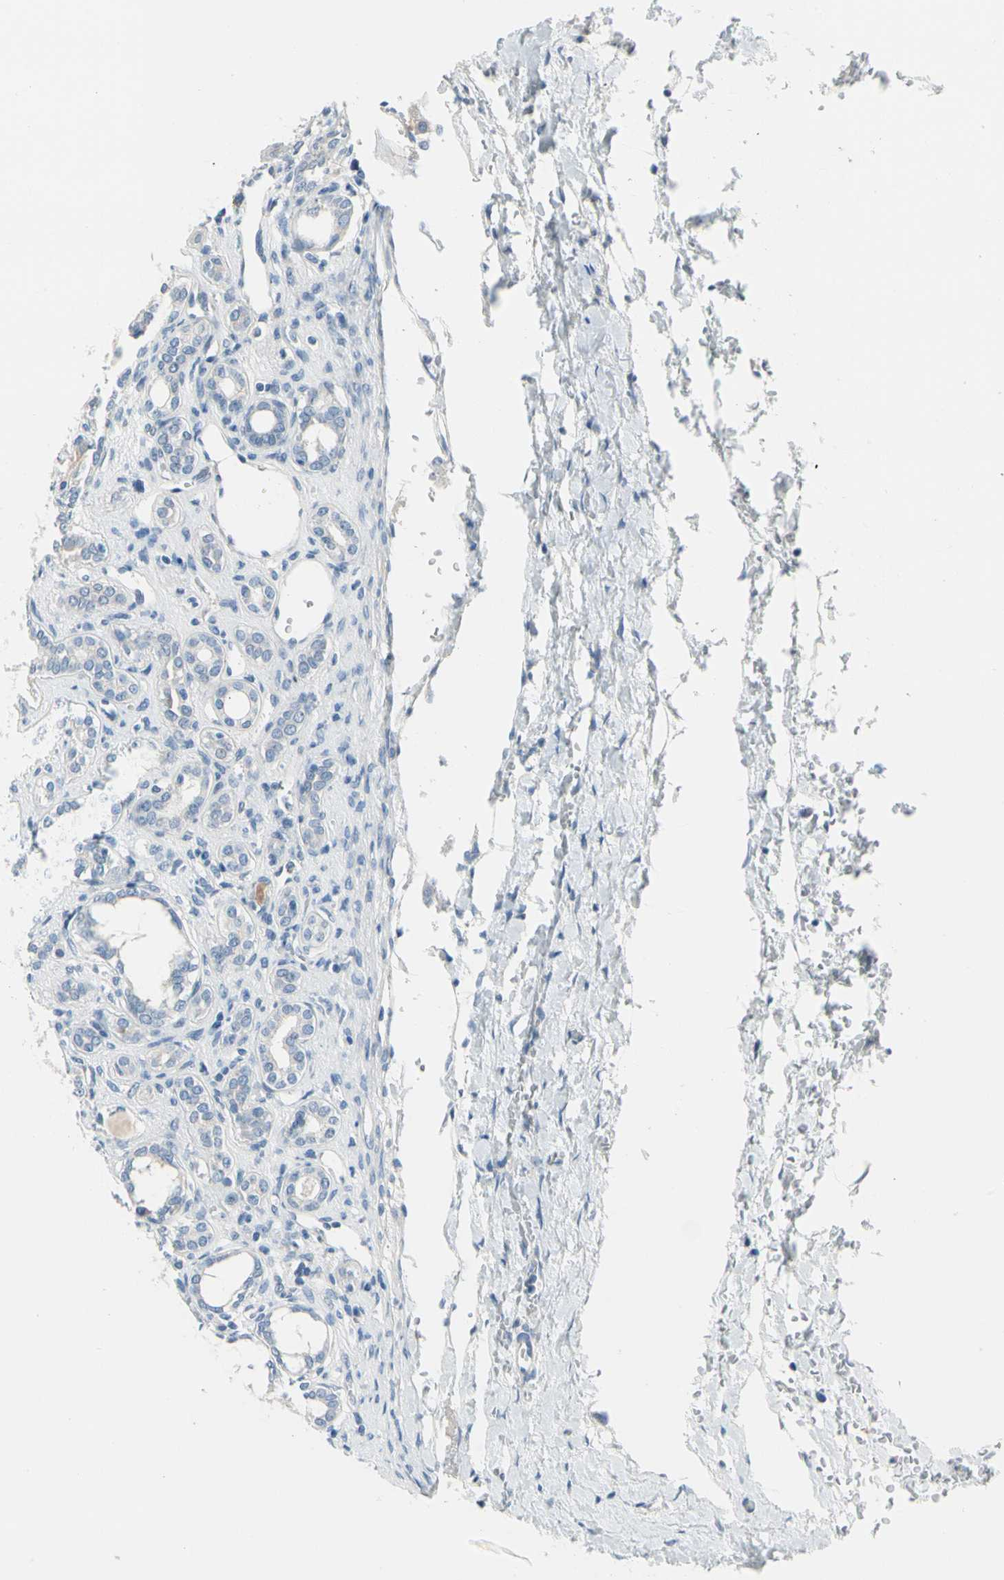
{"staining": {"intensity": "negative", "quantity": "none", "location": "none"}, "tissue": "kidney", "cell_type": "Cells in glomeruli", "image_type": "normal", "snomed": [{"axis": "morphology", "description": "Normal tissue, NOS"}, {"axis": "topography", "description": "Kidney"}], "caption": "IHC histopathology image of benign human kidney stained for a protein (brown), which displays no positivity in cells in glomeruli.", "gene": "PGR", "patient": {"sex": "male", "age": 7}}